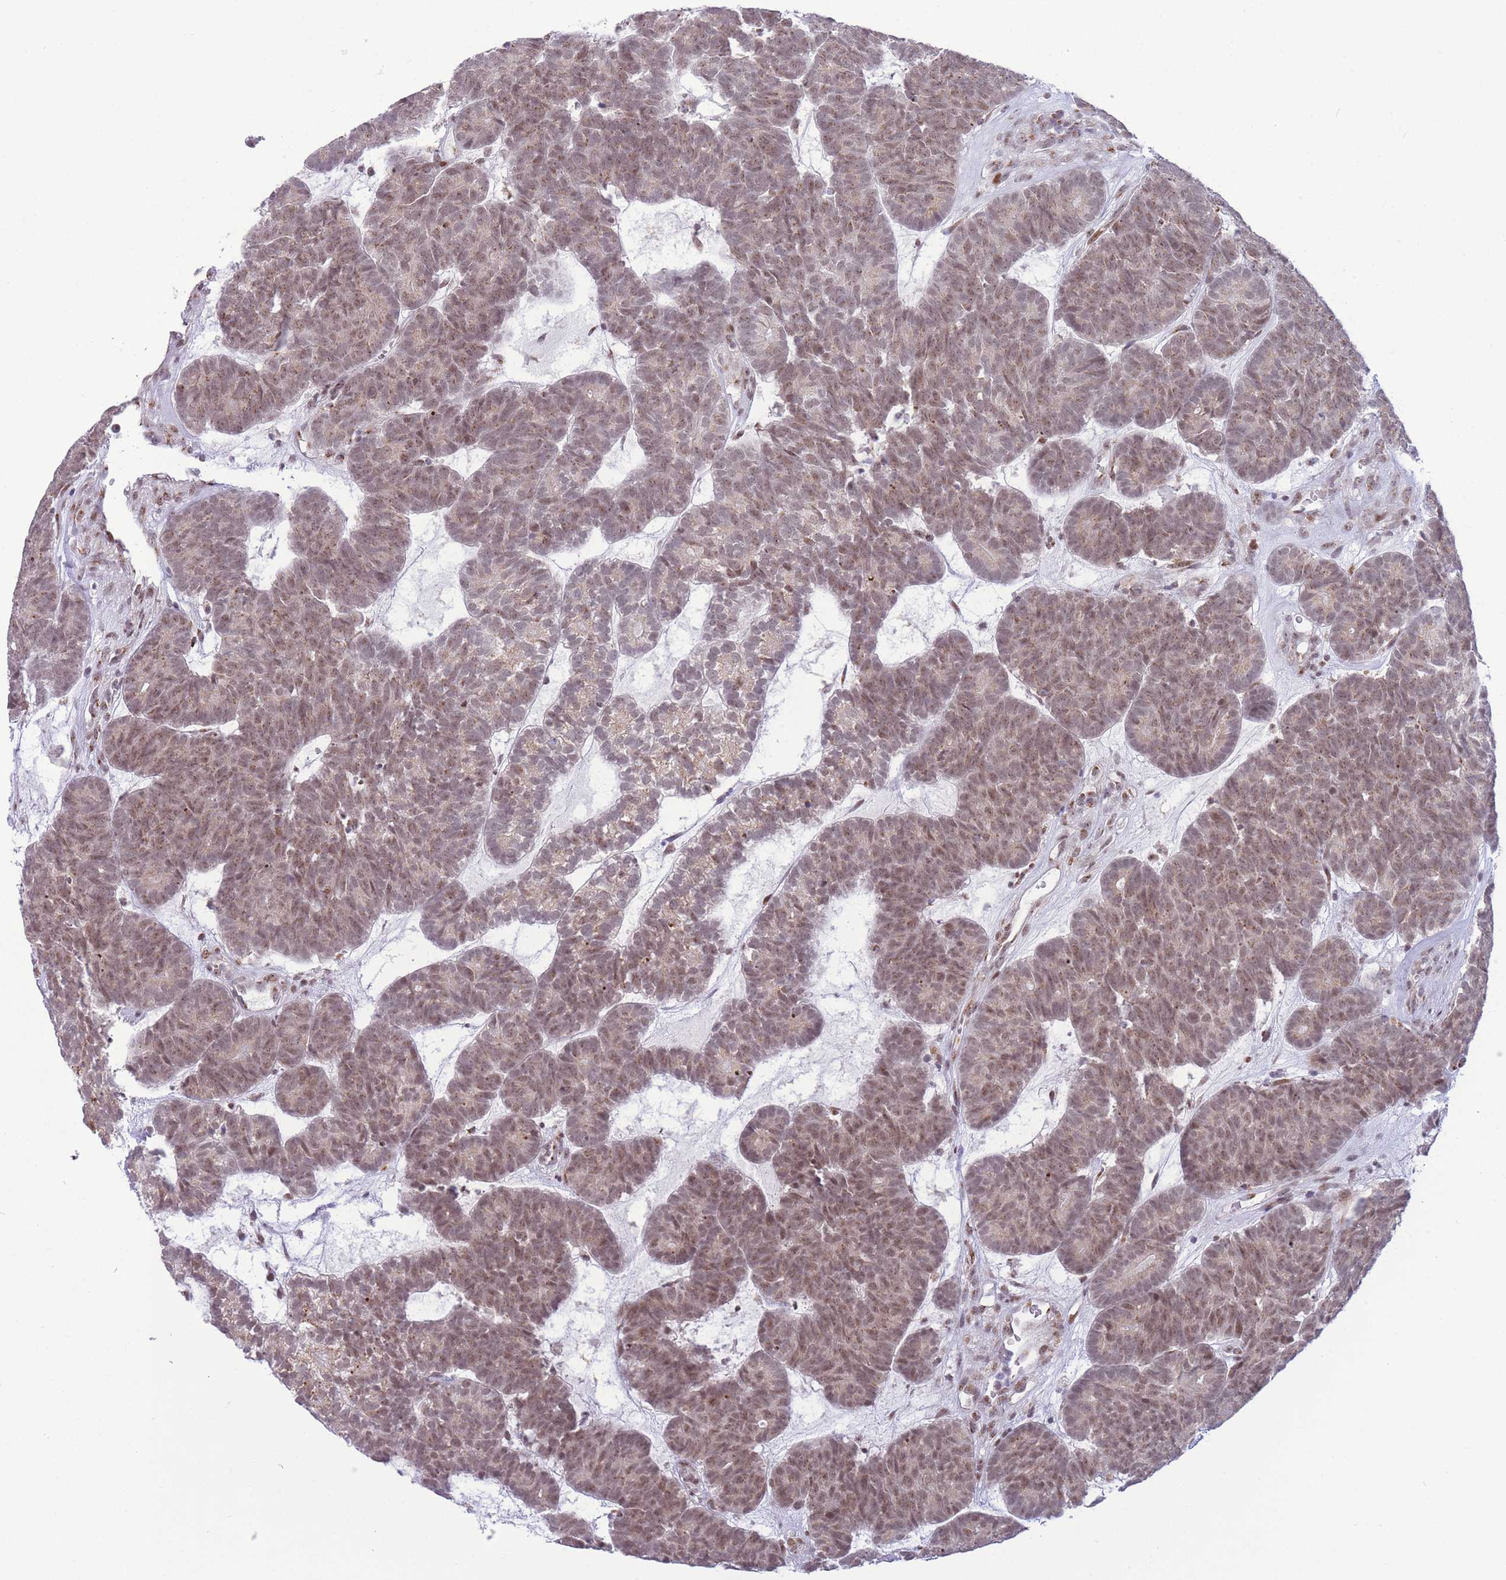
{"staining": {"intensity": "moderate", "quantity": ">75%", "location": "cytoplasmic/membranous,nuclear"}, "tissue": "head and neck cancer", "cell_type": "Tumor cells", "image_type": "cancer", "snomed": [{"axis": "morphology", "description": "Adenocarcinoma, NOS"}, {"axis": "topography", "description": "Head-Neck"}], "caption": "Immunohistochemical staining of adenocarcinoma (head and neck) exhibits moderate cytoplasmic/membranous and nuclear protein expression in approximately >75% of tumor cells.", "gene": "INO80C", "patient": {"sex": "female", "age": 81}}